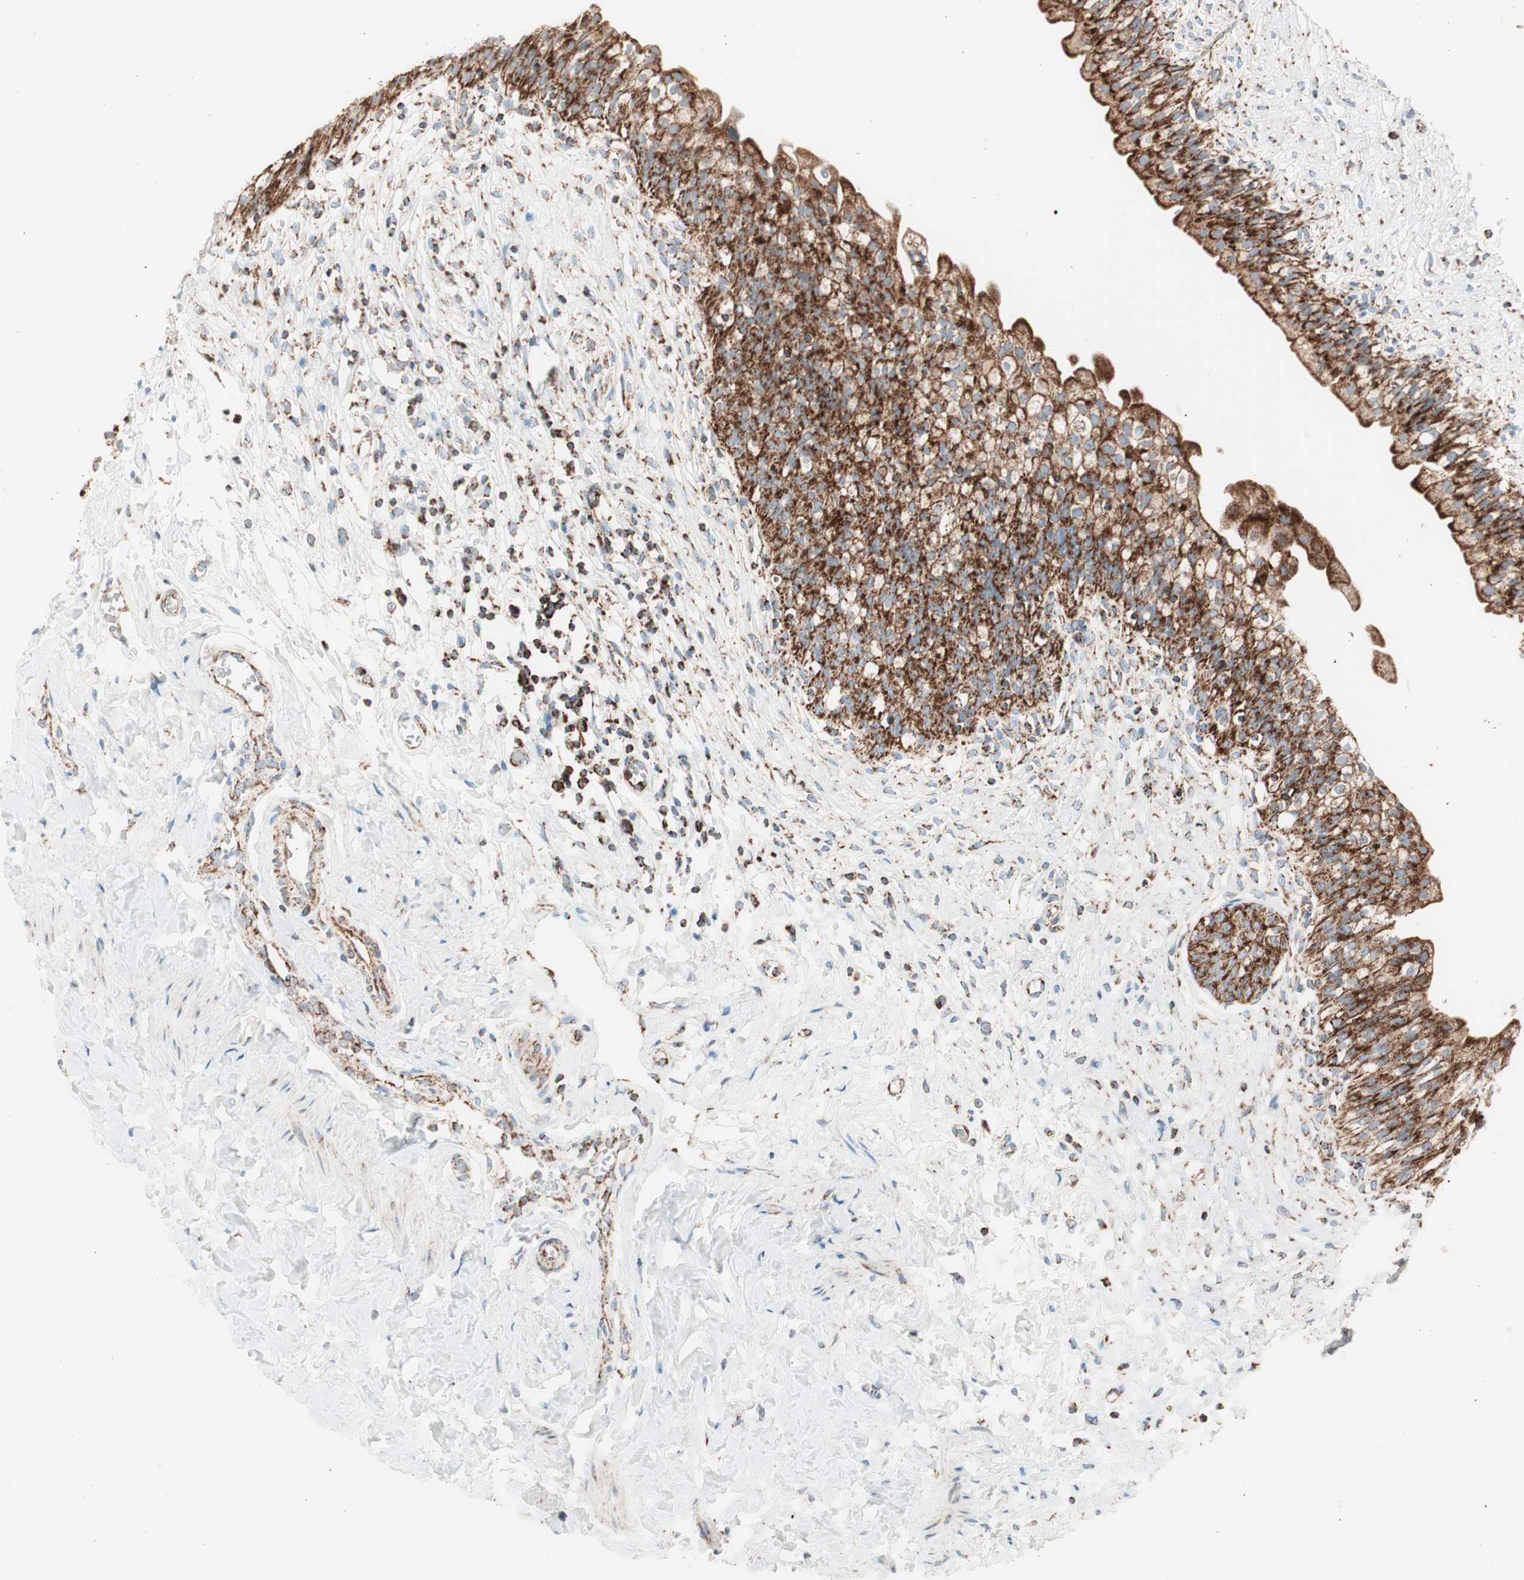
{"staining": {"intensity": "strong", "quantity": ">75%", "location": "cytoplasmic/membranous"}, "tissue": "urinary bladder", "cell_type": "Urothelial cells", "image_type": "normal", "snomed": [{"axis": "morphology", "description": "Normal tissue, NOS"}, {"axis": "morphology", "description": "Inflammation, NOS"}, {"axis": "topography", "description": "Urinary bladder"}], "caption": "A brown stain labels strong cytoplasmic/membranous positivity of a protein in urothelial cells of normal human urinary bladder. (Brightfield microscopy of DAB IHC at high magnification).", "gene": "TOMM20", "patient": {"sex": "female", "age": 80}}